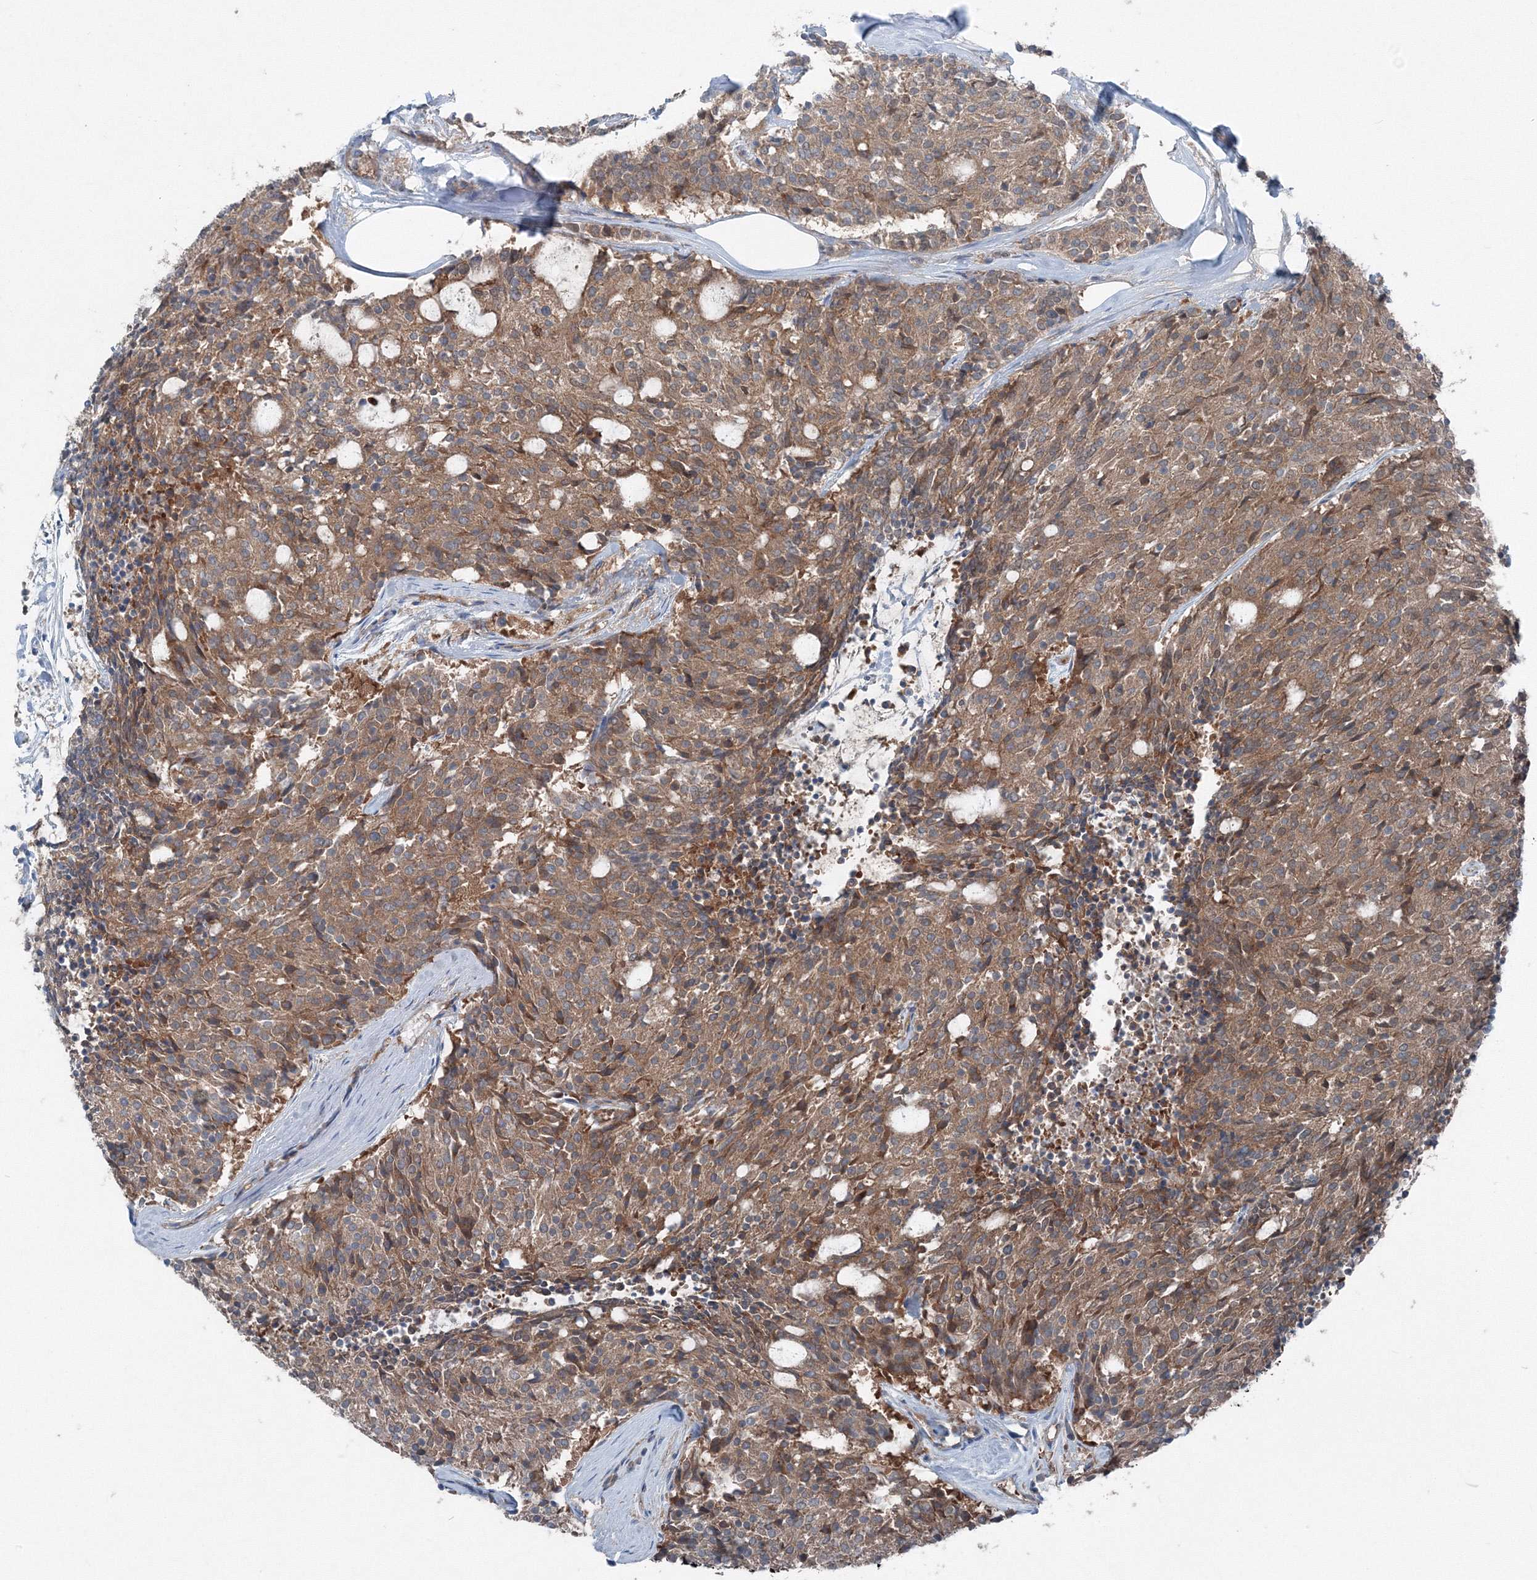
{"staining": {"intensity": "moderate", "quantity": ">75%", "location": "cytoplasmic/membranous"}, "tissue": "carcinoid", "cell_type": "Tumor cells", "image_type": "cancer", "snomed": [{"axis": "morphology", "description": "Carcinoid, malignant, NOS"}, {"axis": "topography", "description": "Pancreas"}], "caption": "Tumor cells show medium levels of moderate cytoplasmic/membranous expression in approximately >75% of cells in malignant carcinoid.", "gene": "TPRKB", "patient": {"sex": "female", "age": 54}}